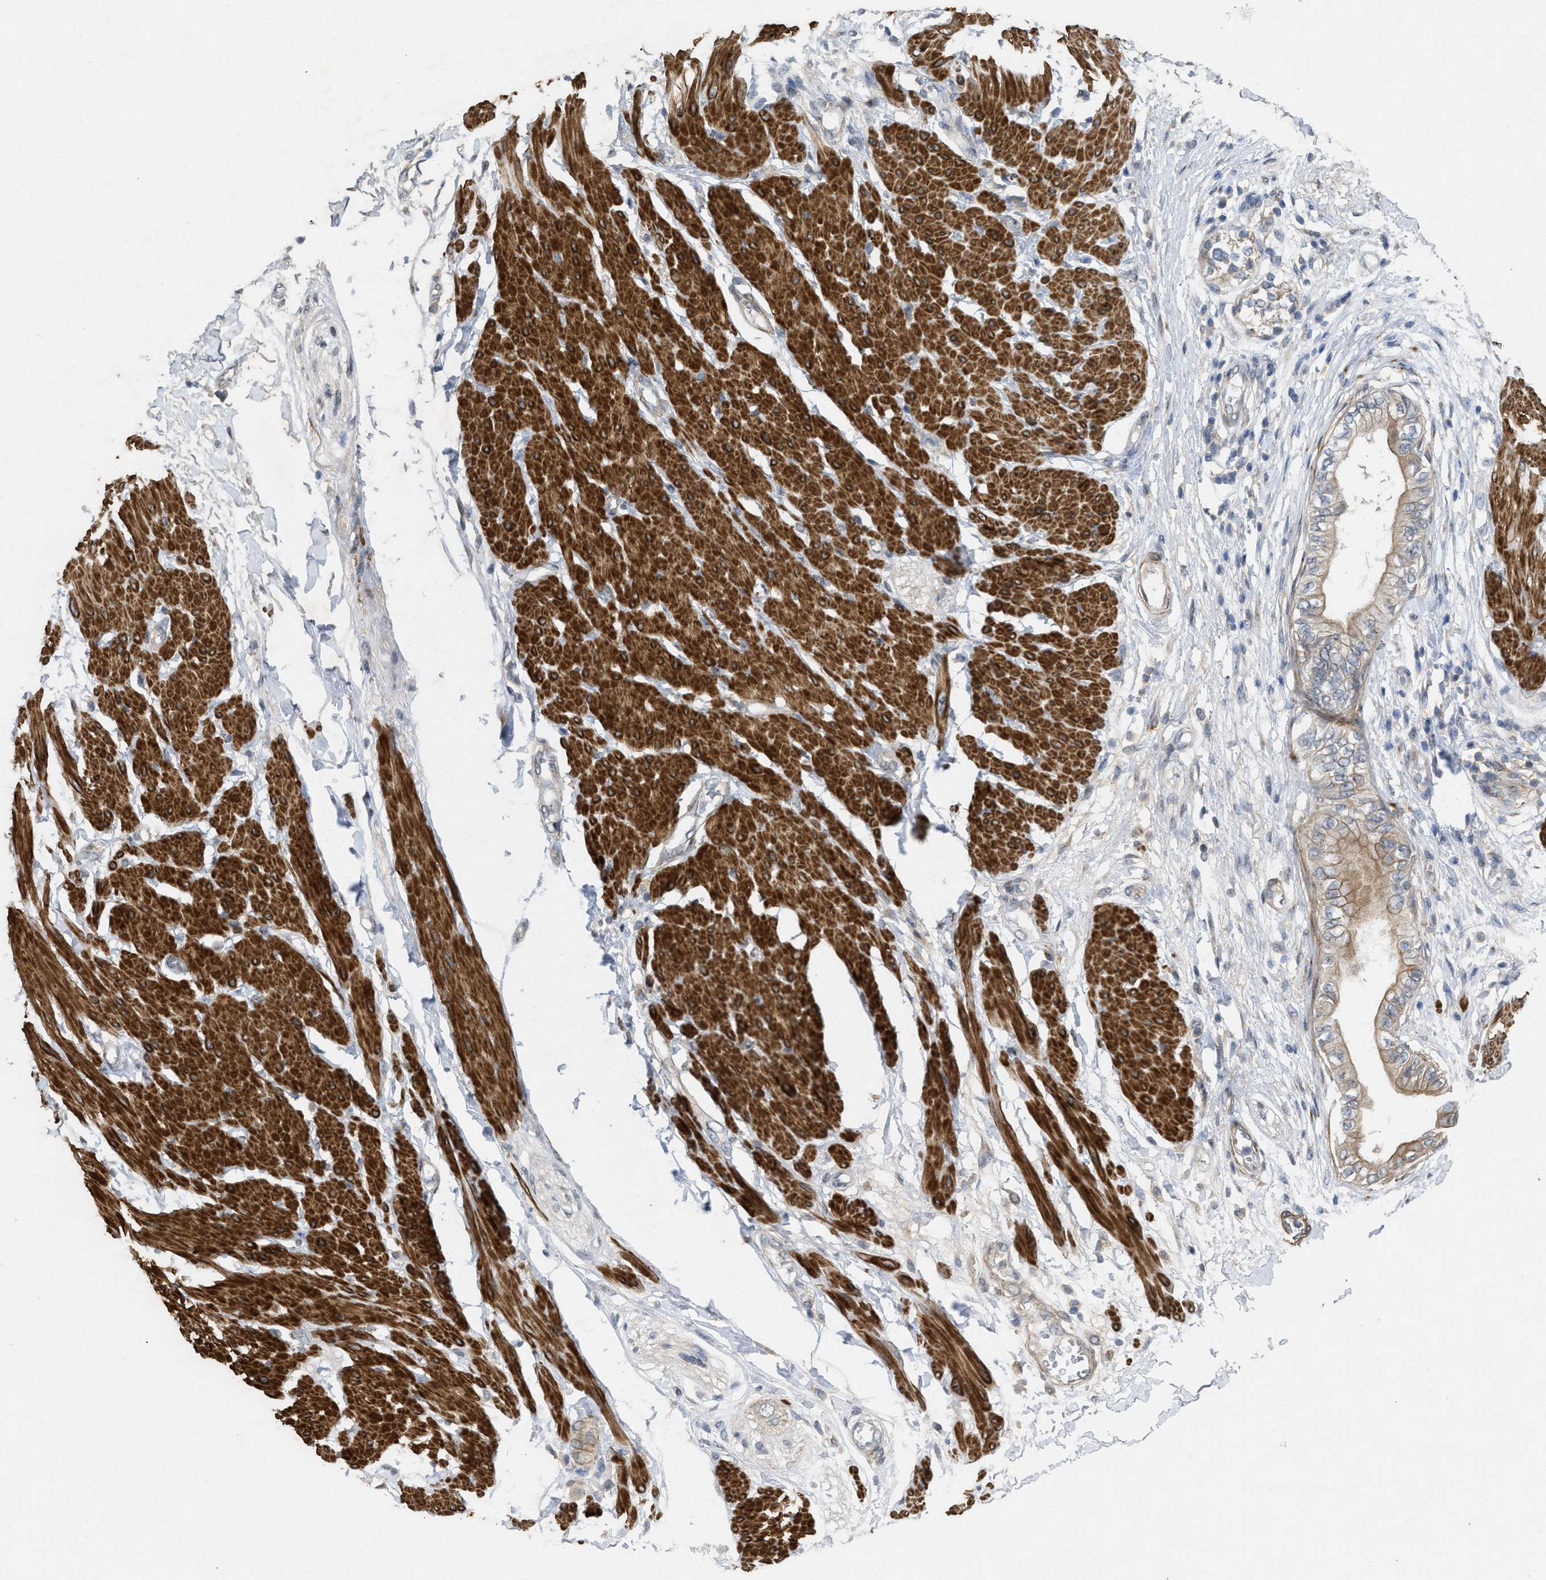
{"staining": {"intensity": "weak", "quantity": ">75%", "location": "cytoplasmic/membranous"}, "tissue": "pancreatic cancer", "cell_type": "Tumor cells", "image_type": "cancer", "snomed": [{"axis": "morphology", "description": "Normal tissue, NOS"}, {"axis": "morphology", "description": "Adenocarcinoma, NOS"}, {"axis": "topography", "description": "Pancreas"}, {"axis": "topography", "description": "Duodenum"}], "caption": "Protein analysis of adenocarcinoma (pancreatic) tissue shows weak cytoplasmic/membranous expression in approximately >75% of tumor cells.", "gene": "ST6GALNAC6", "patient": {"sex": "female", "age": 60}}